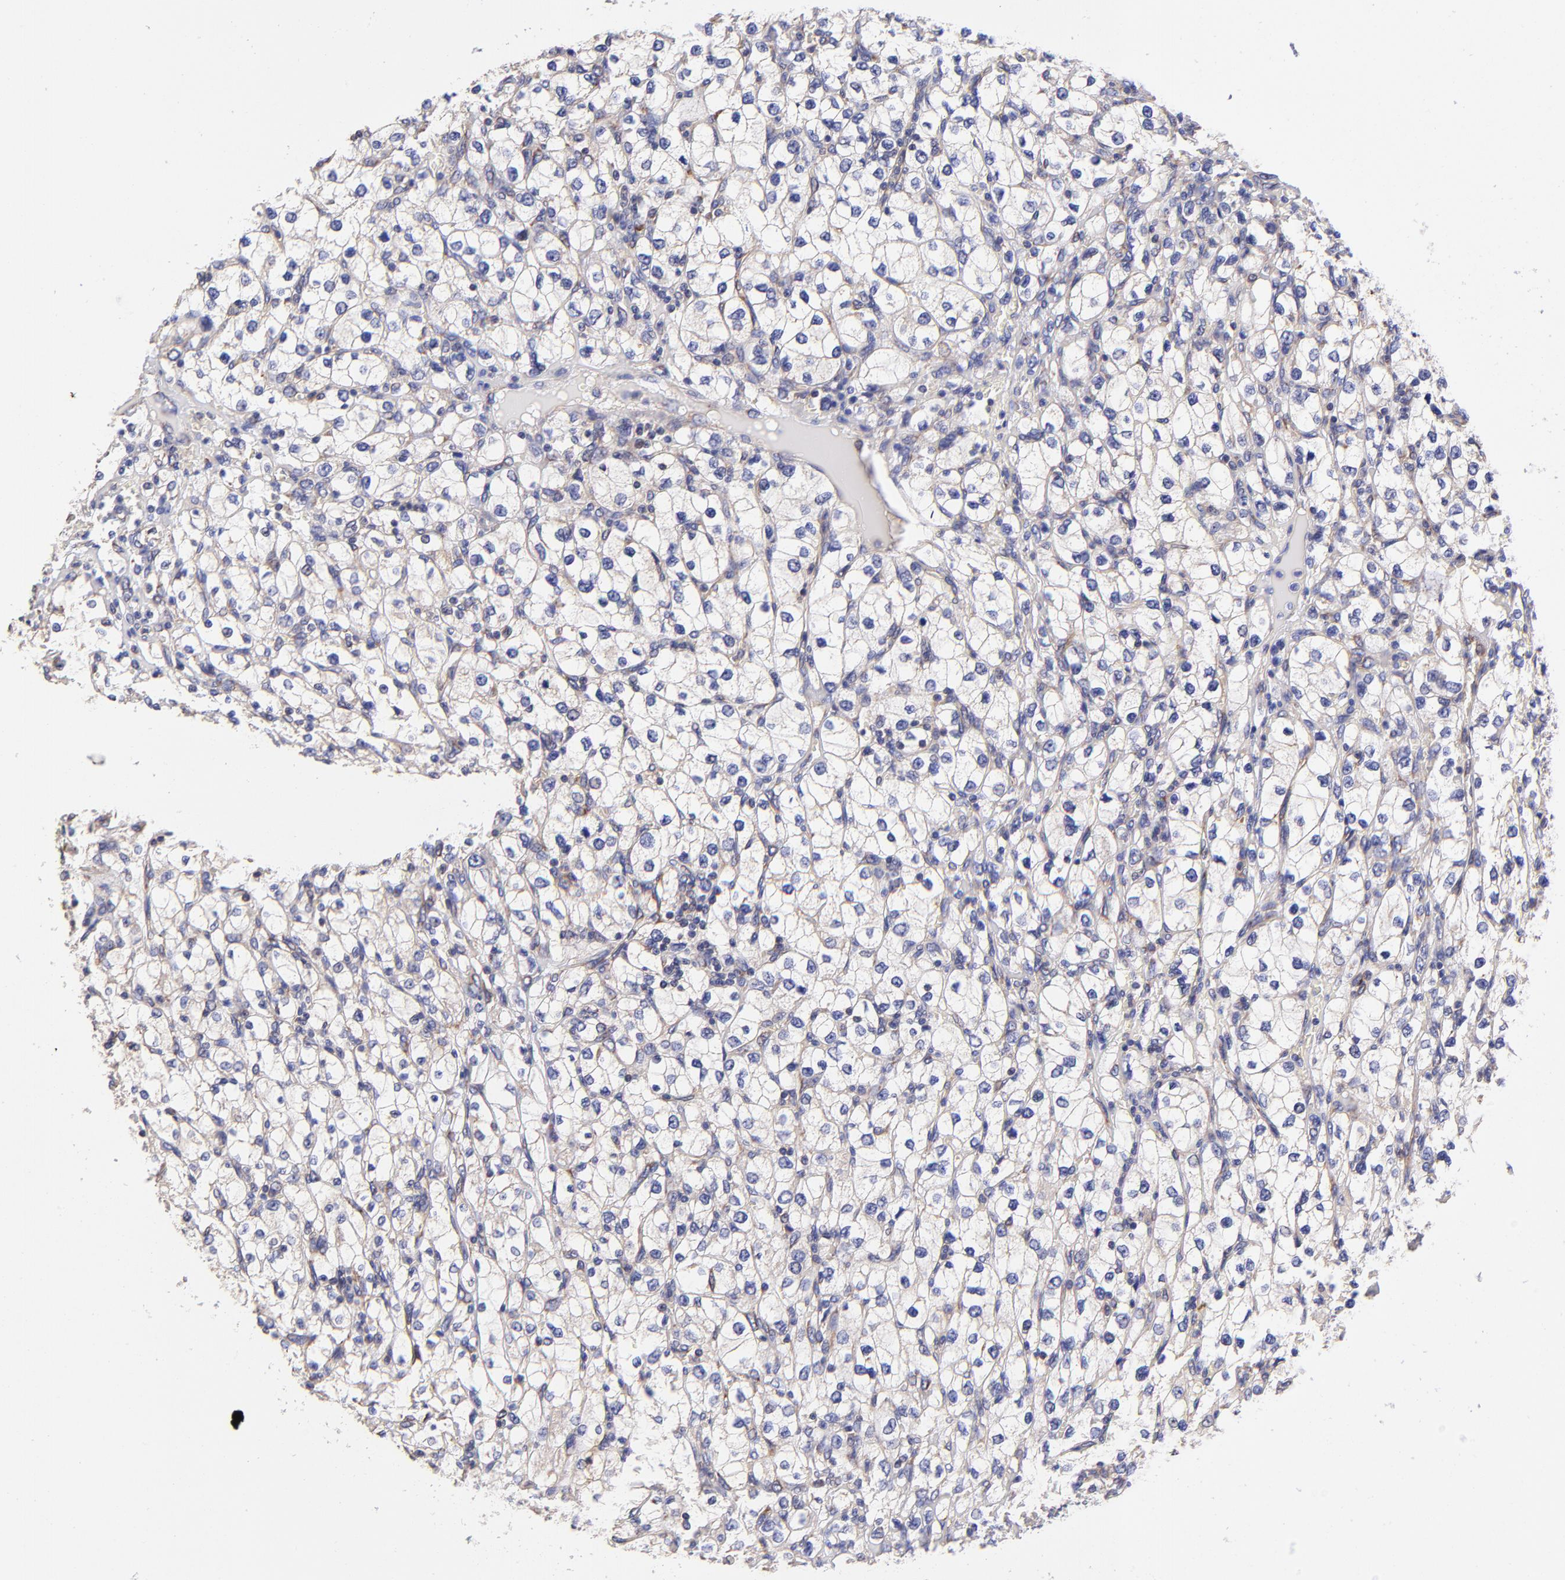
{"staining": {"intensity": "negative", "quantity": "none", "location": "none"}, "tissue": "renal cancer", "cell_type": "Tumor cells", "image_type": "cancer", "snomed": [{"axis": "morphology", "description": "Adenocarcinoma, NOS"}, {"axis": "topography", "description": "Kidney"}], "caption": "This is an immunohistochemistry histopathology image of human renal adenocarcinoma. There is no staining in tumor cells.", "gene": "PREX1", "patient": {"sex": "female", "age": 62}}